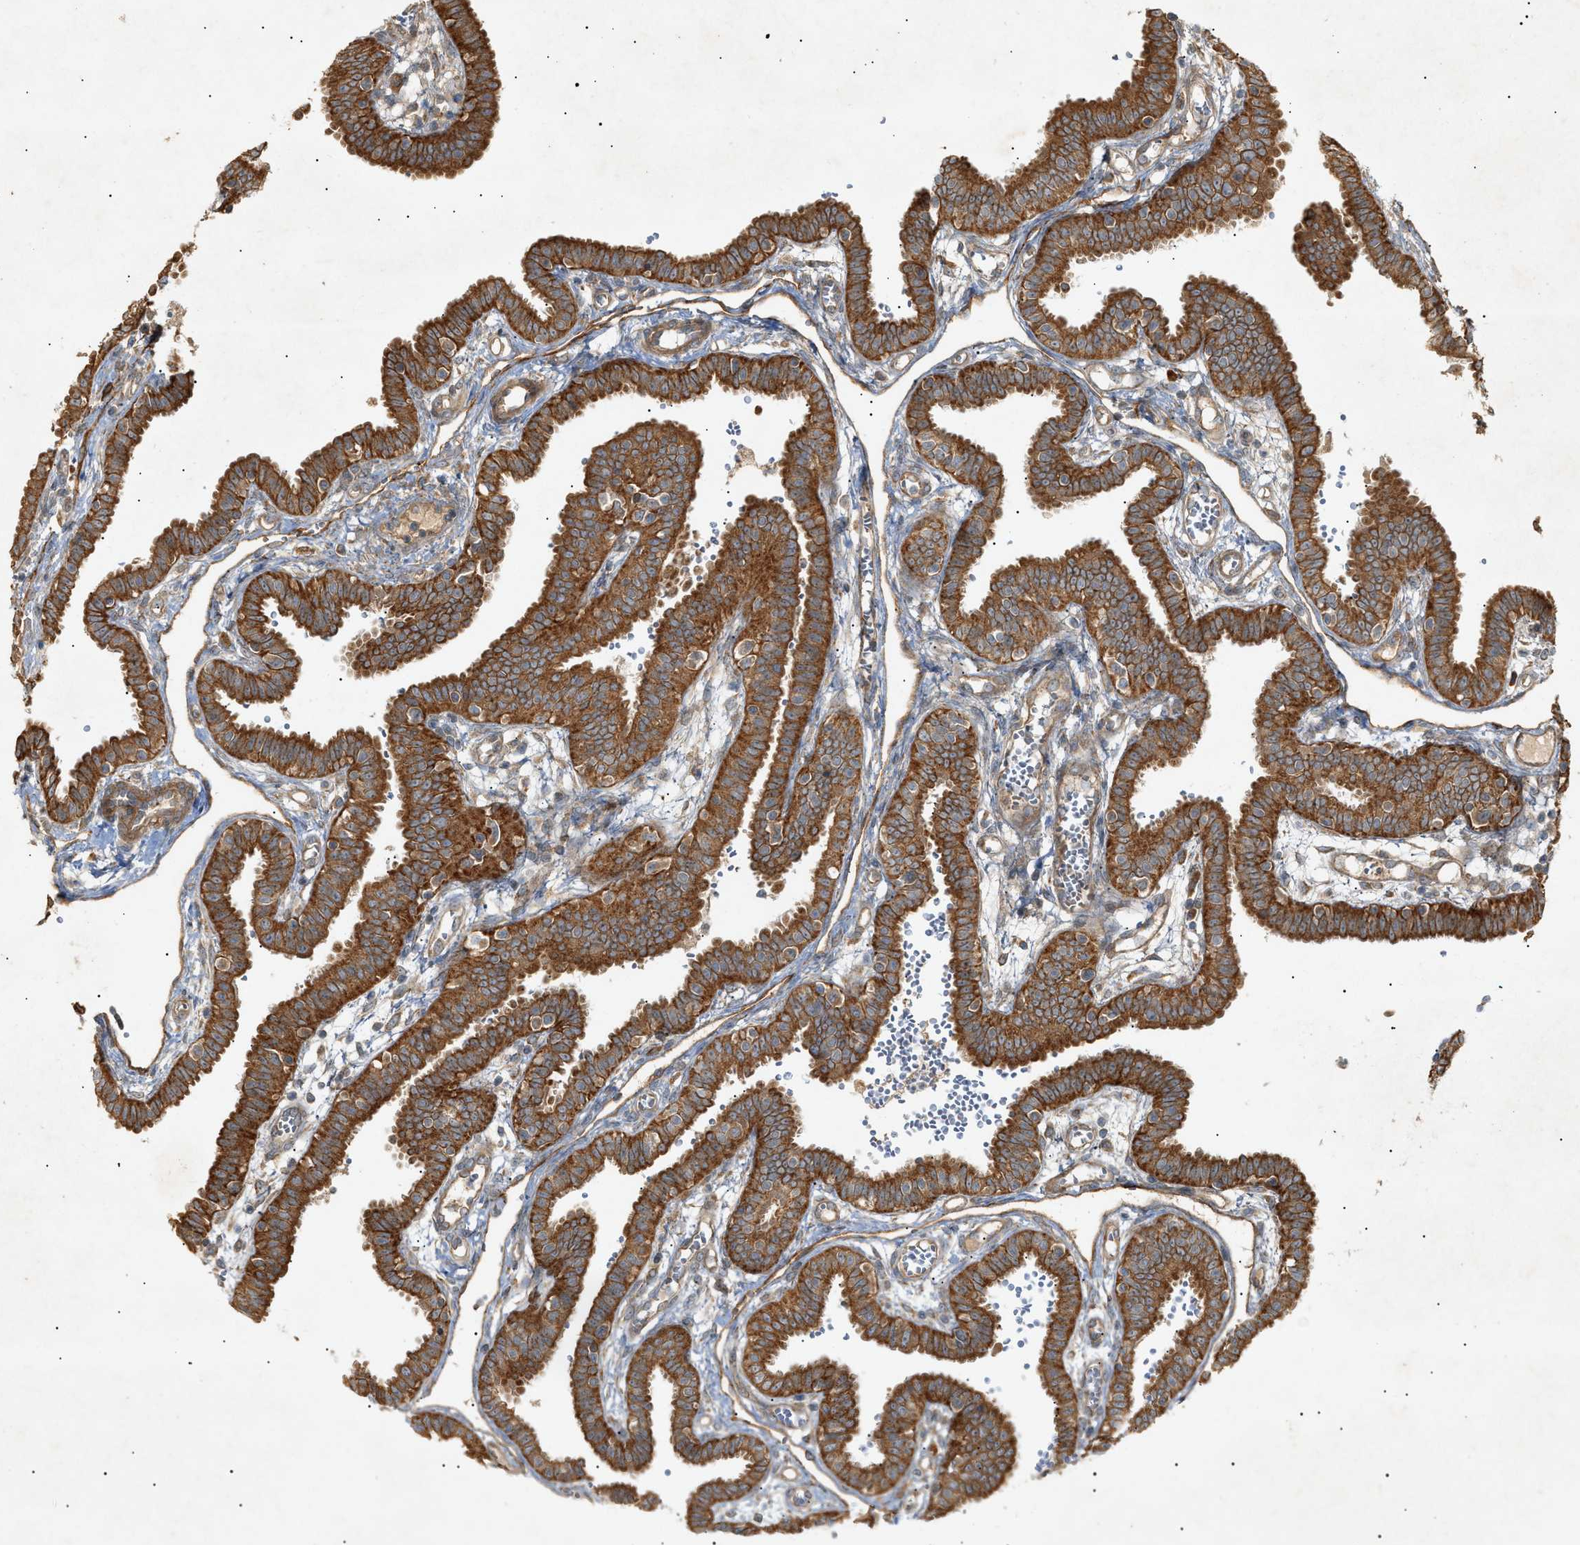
{"staining": {"intensity": "strong", "quantity": ">75%", "location": "cytoplasmic/membranous"}, "tissue": "fallopian tube", "cell_type": "Glandular cells", "image_type": "normal", "snomed": [{"axis": "morphology", "description": "Normal tissue, NOS"}, {"axis": "topography", "description": "Fallopian tube"}], "caption": "An IHC histopathology image of unremarkable tissue is shown. Protein staining in brown labels strong cytoplasmic/membranous positivity in fallopian tube within glandular cells.", "gene": "MTCH1", "patient": {"sex": "female", "age": 32}}